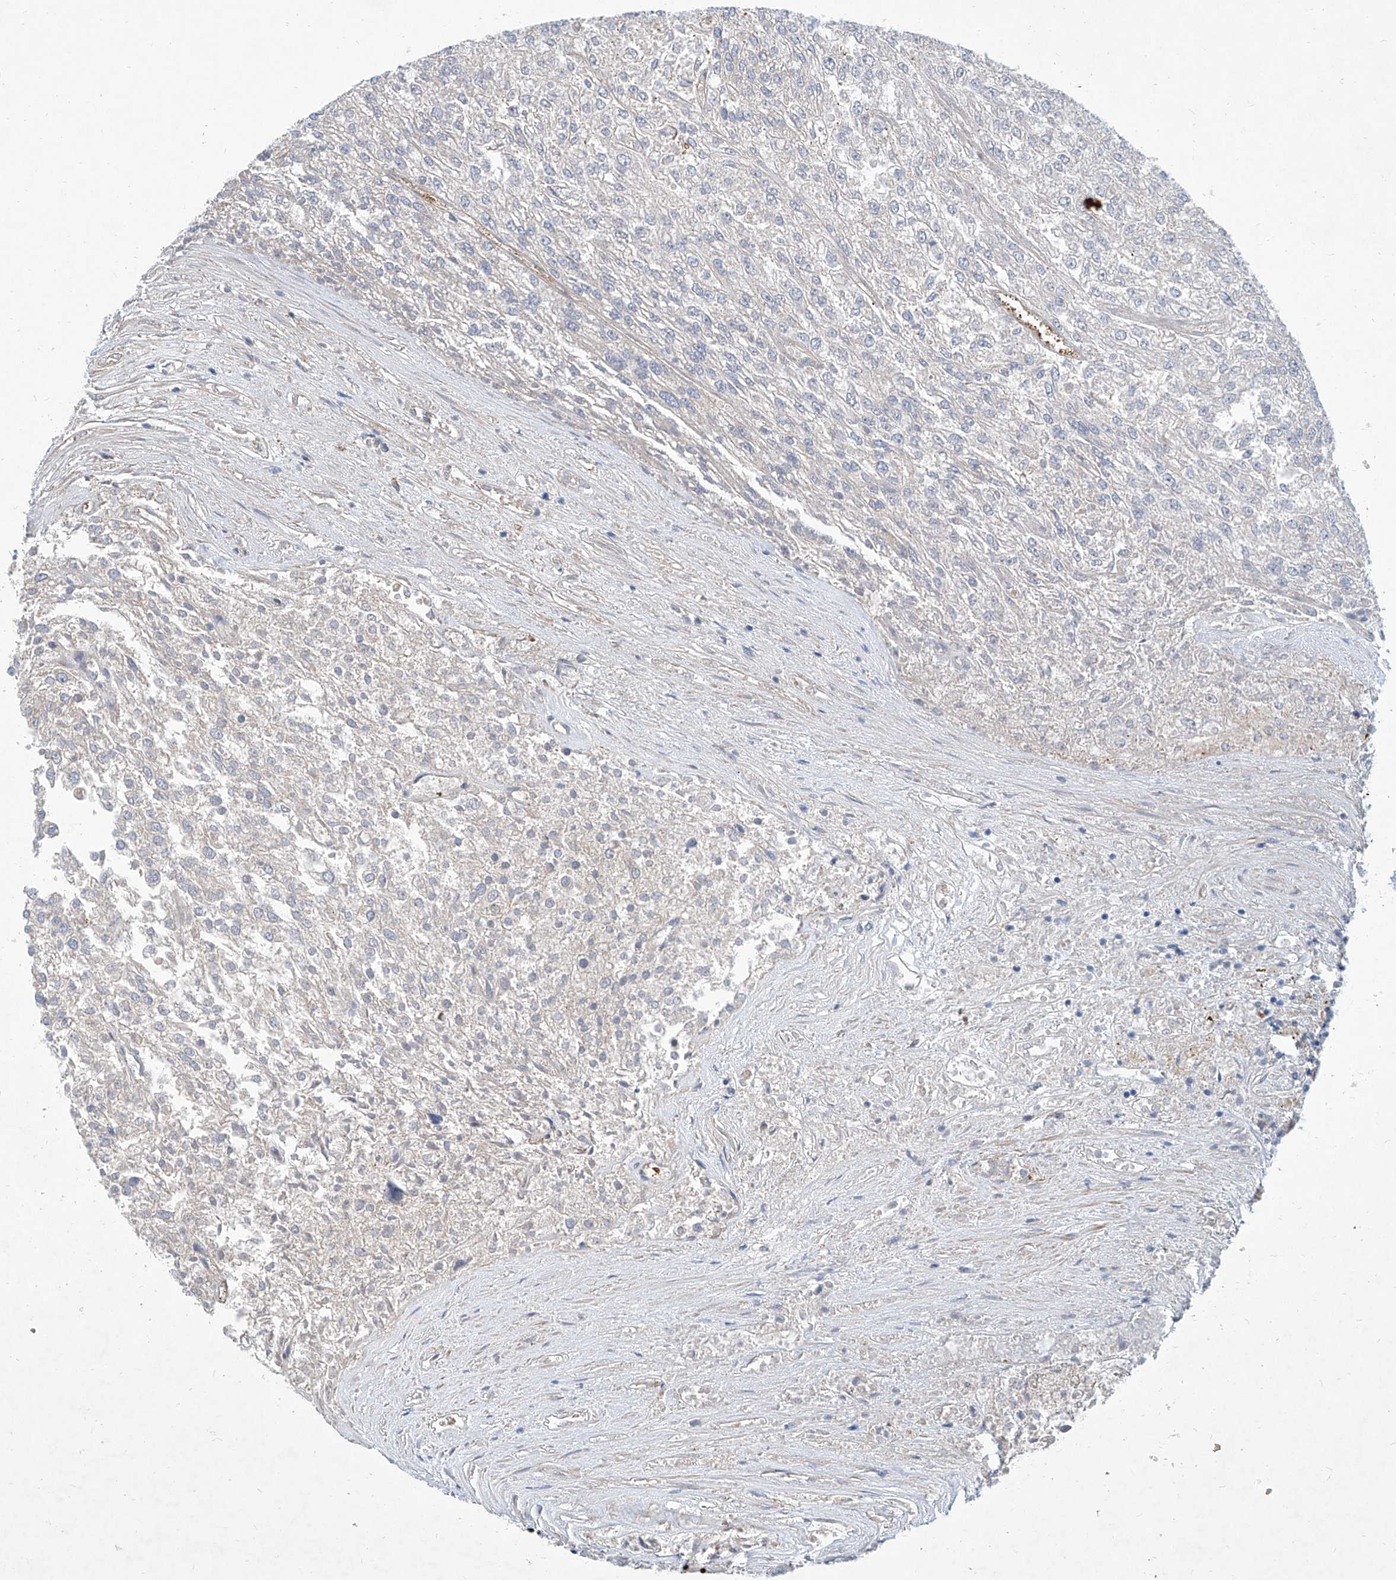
{"staining": {"intensity": "negative", "quantity": "none", "location": "none"}, "tissue": "renal cancer", "cell_type": "Tumor cells", "image_type": "cancer", "snomed": [{"axis": "morphology", "description": "Adenocarcinoma, NOS"}, {"axis": "topography", "description": "Kidney"}], "caption": "Tumor cells show no significant expression in renal adenocarcinoma.", "gene": "FPR2", "patient": {"sex": "female", "age": 54}}